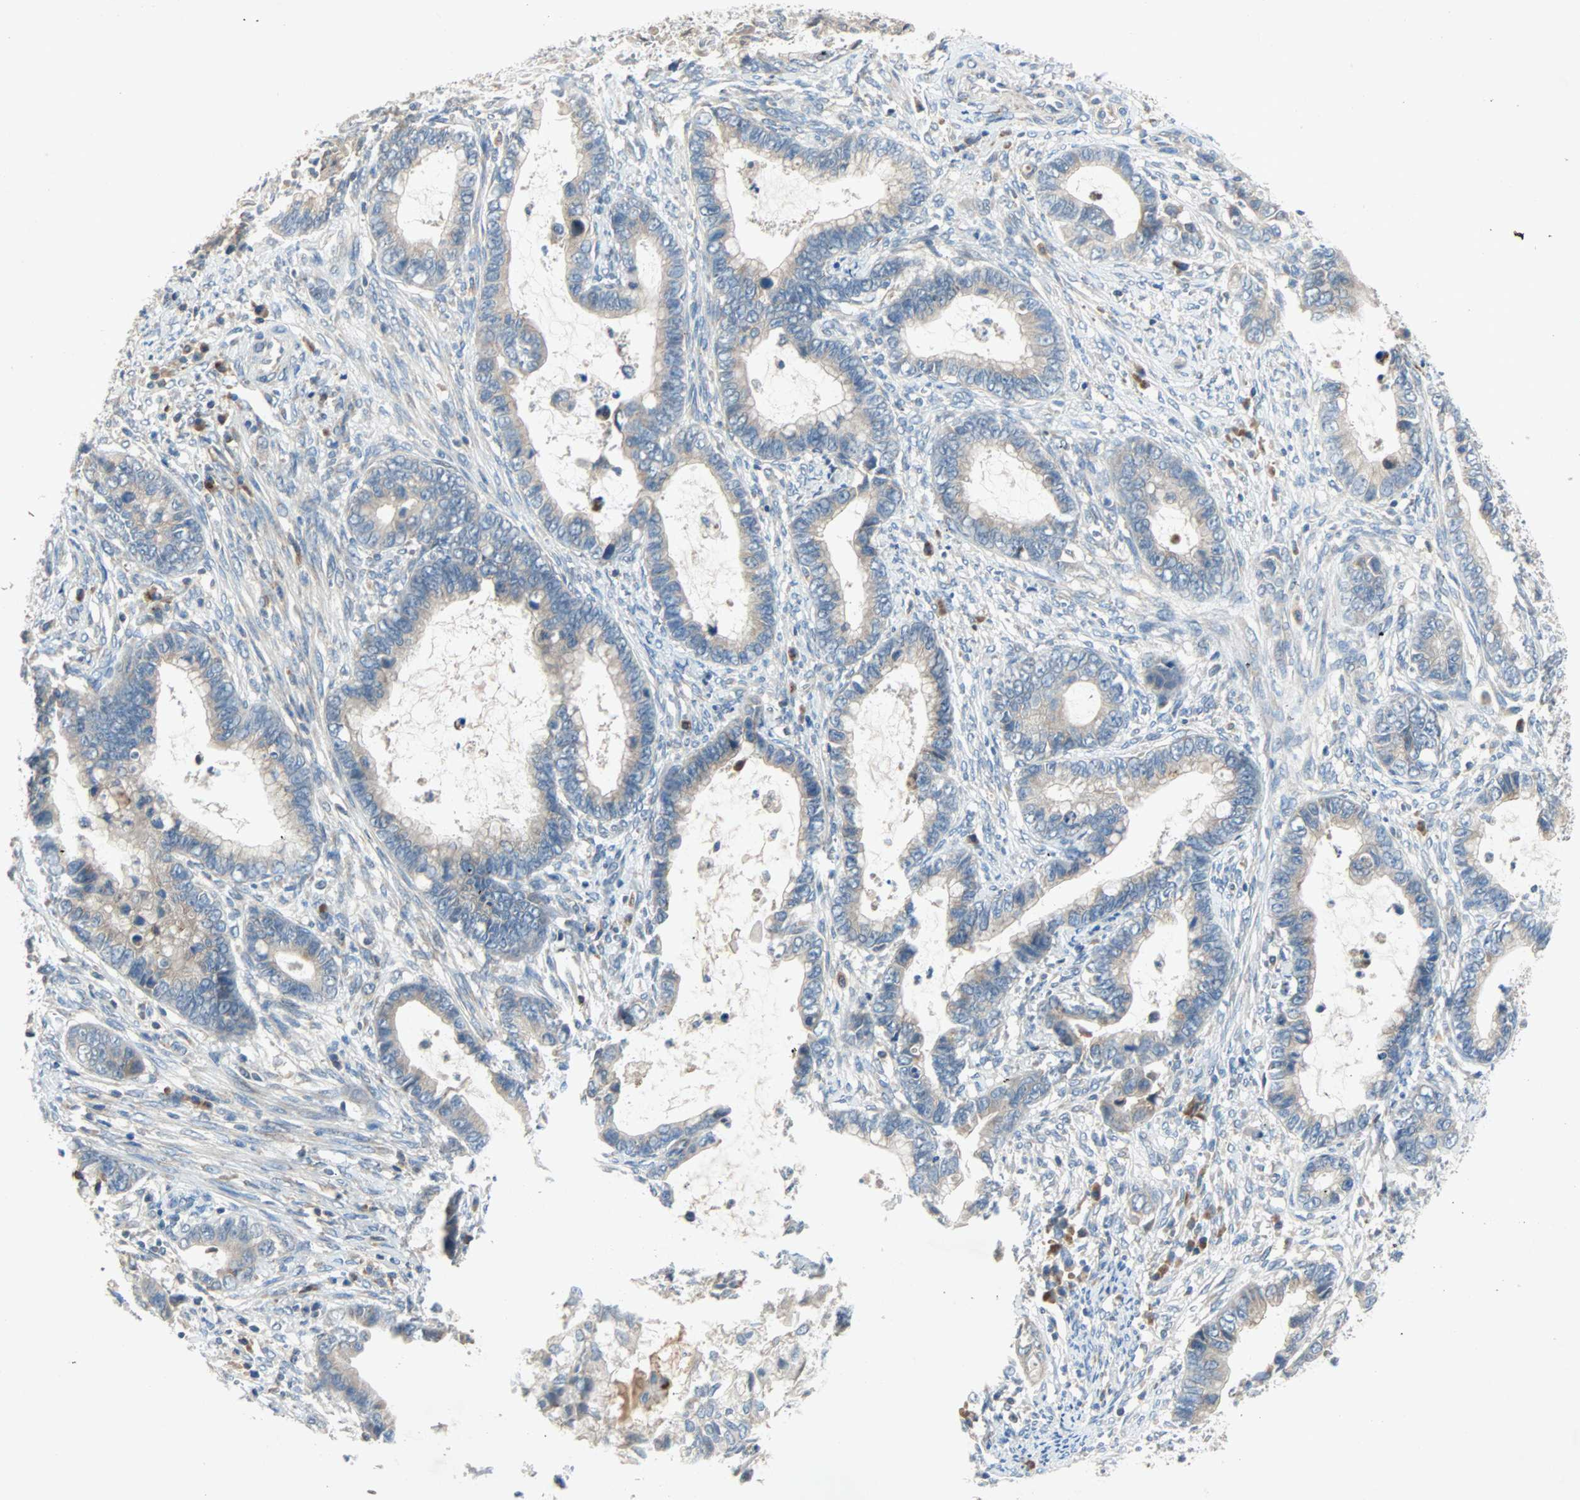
{"staining": {"intensity": "weak", "quantity": "25%-75%", "location": "cytoplasmic/membranous"}, "tissue": "cervical cancer", "cell_type": "Tumor cells", "image_type": "cancer", "snomed": [{"axis": "morphology", "description": "Adenocarcinoma, NOS"}, {"axis": "topography", "description": "Cervix"}], "caption": "Adenocarcinoma (cervical) stained with a protein marker demonstrates weak staining in tumor cells.", "gene": "XYLT1", "patient": {"sex": "female", "age": 44}}